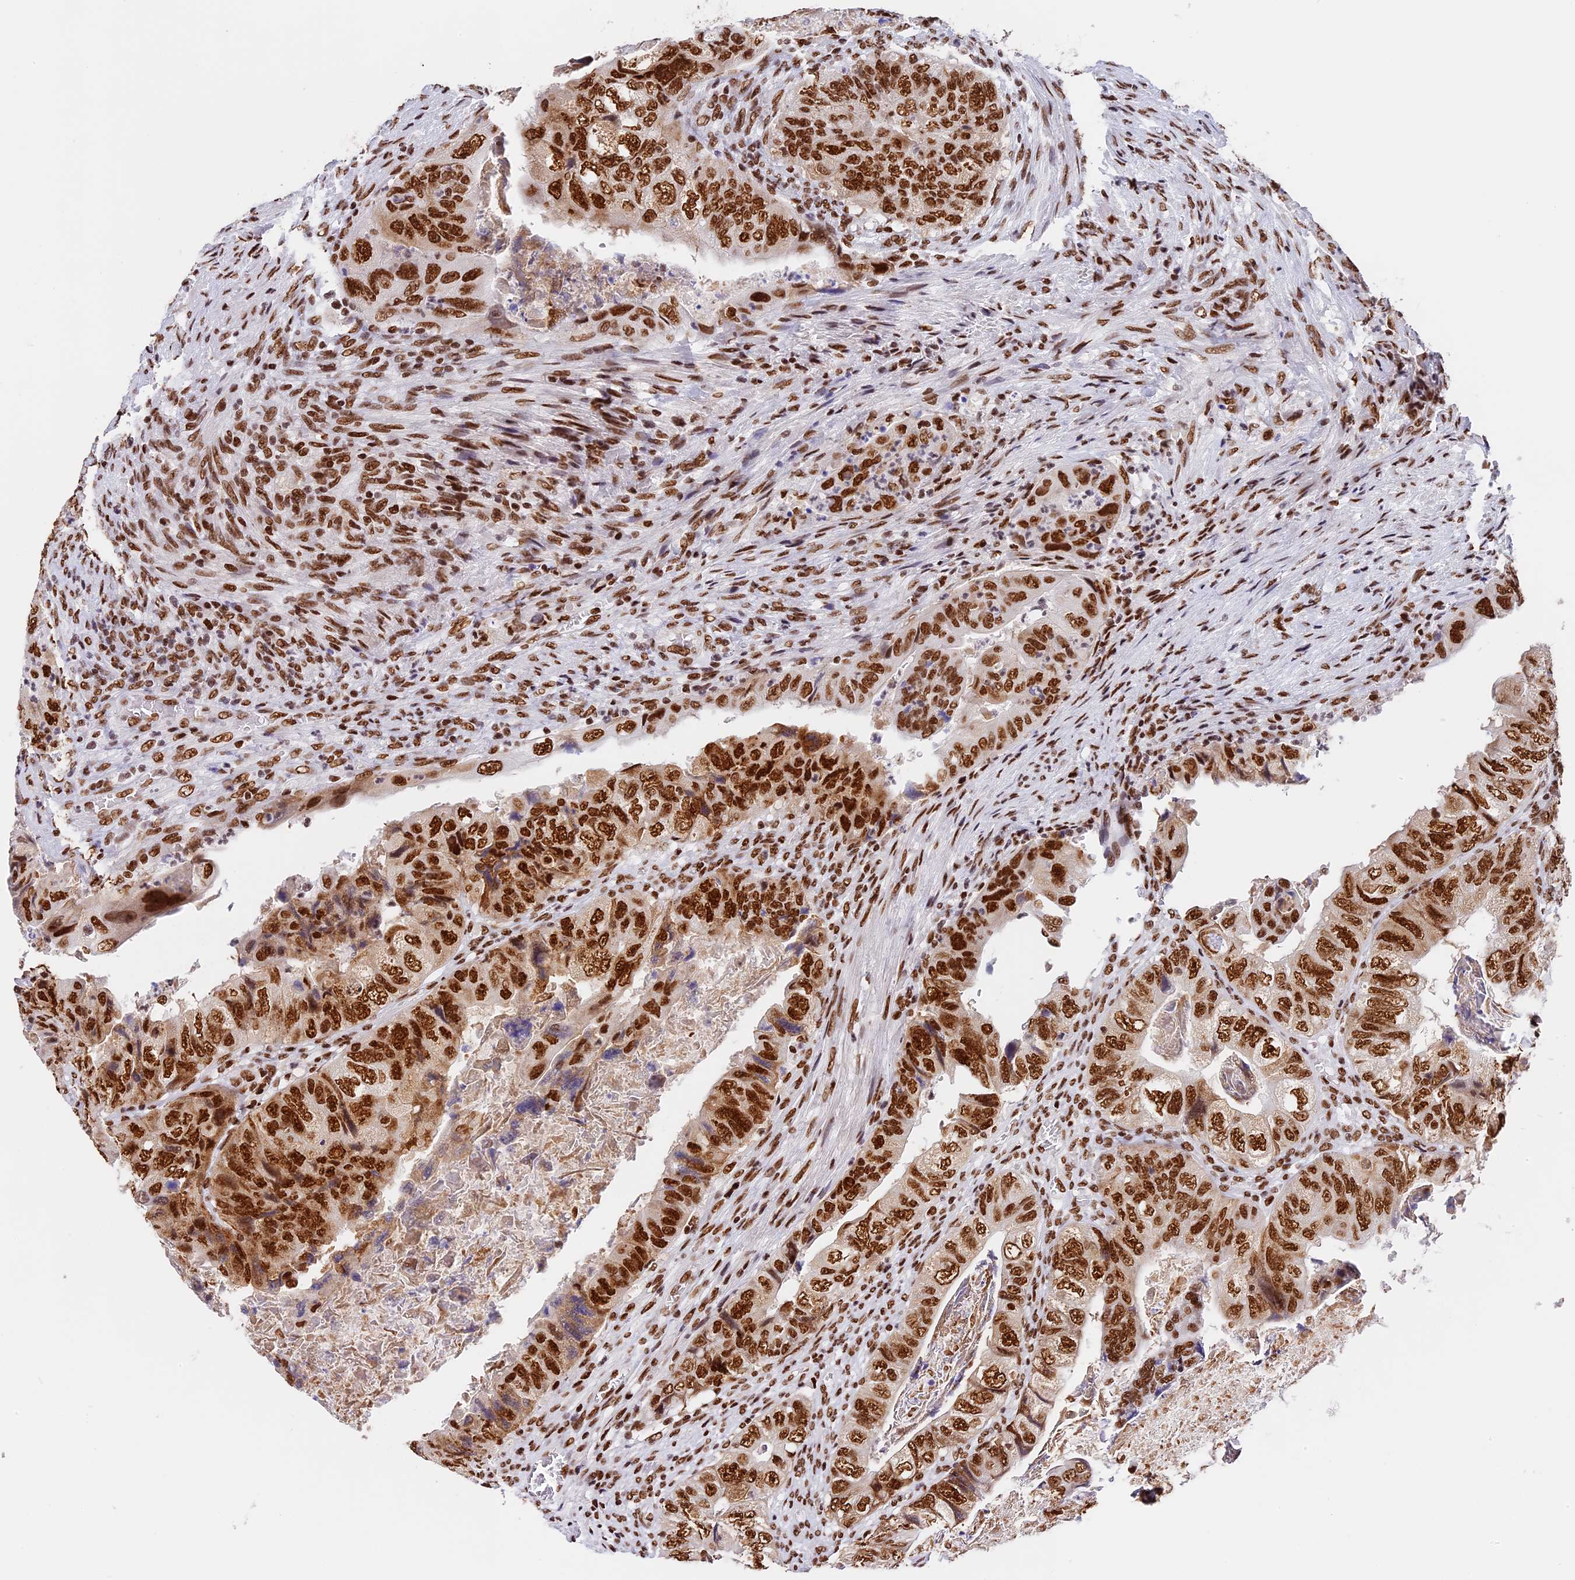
{"staining": {"intensity": "strong", "quantity": ">75%", "location": "nuclear"}, "tissue": "colorectal cancer", "cell_type": "Tumor cells", "image_type": "cancer", "snomed": [{"axis": "morphology", "description": "Adenocarcinoma, NOS"}, {"axis": "topography", "description": "Rectum"}], "caption": "Tumor cells exhibit high levels of strong nuclear staining in about >75% of cells in human adenocarcinoma (colorectal).", "gene": "SBNO1", "patient": {"sex": "male", "age": 63}}